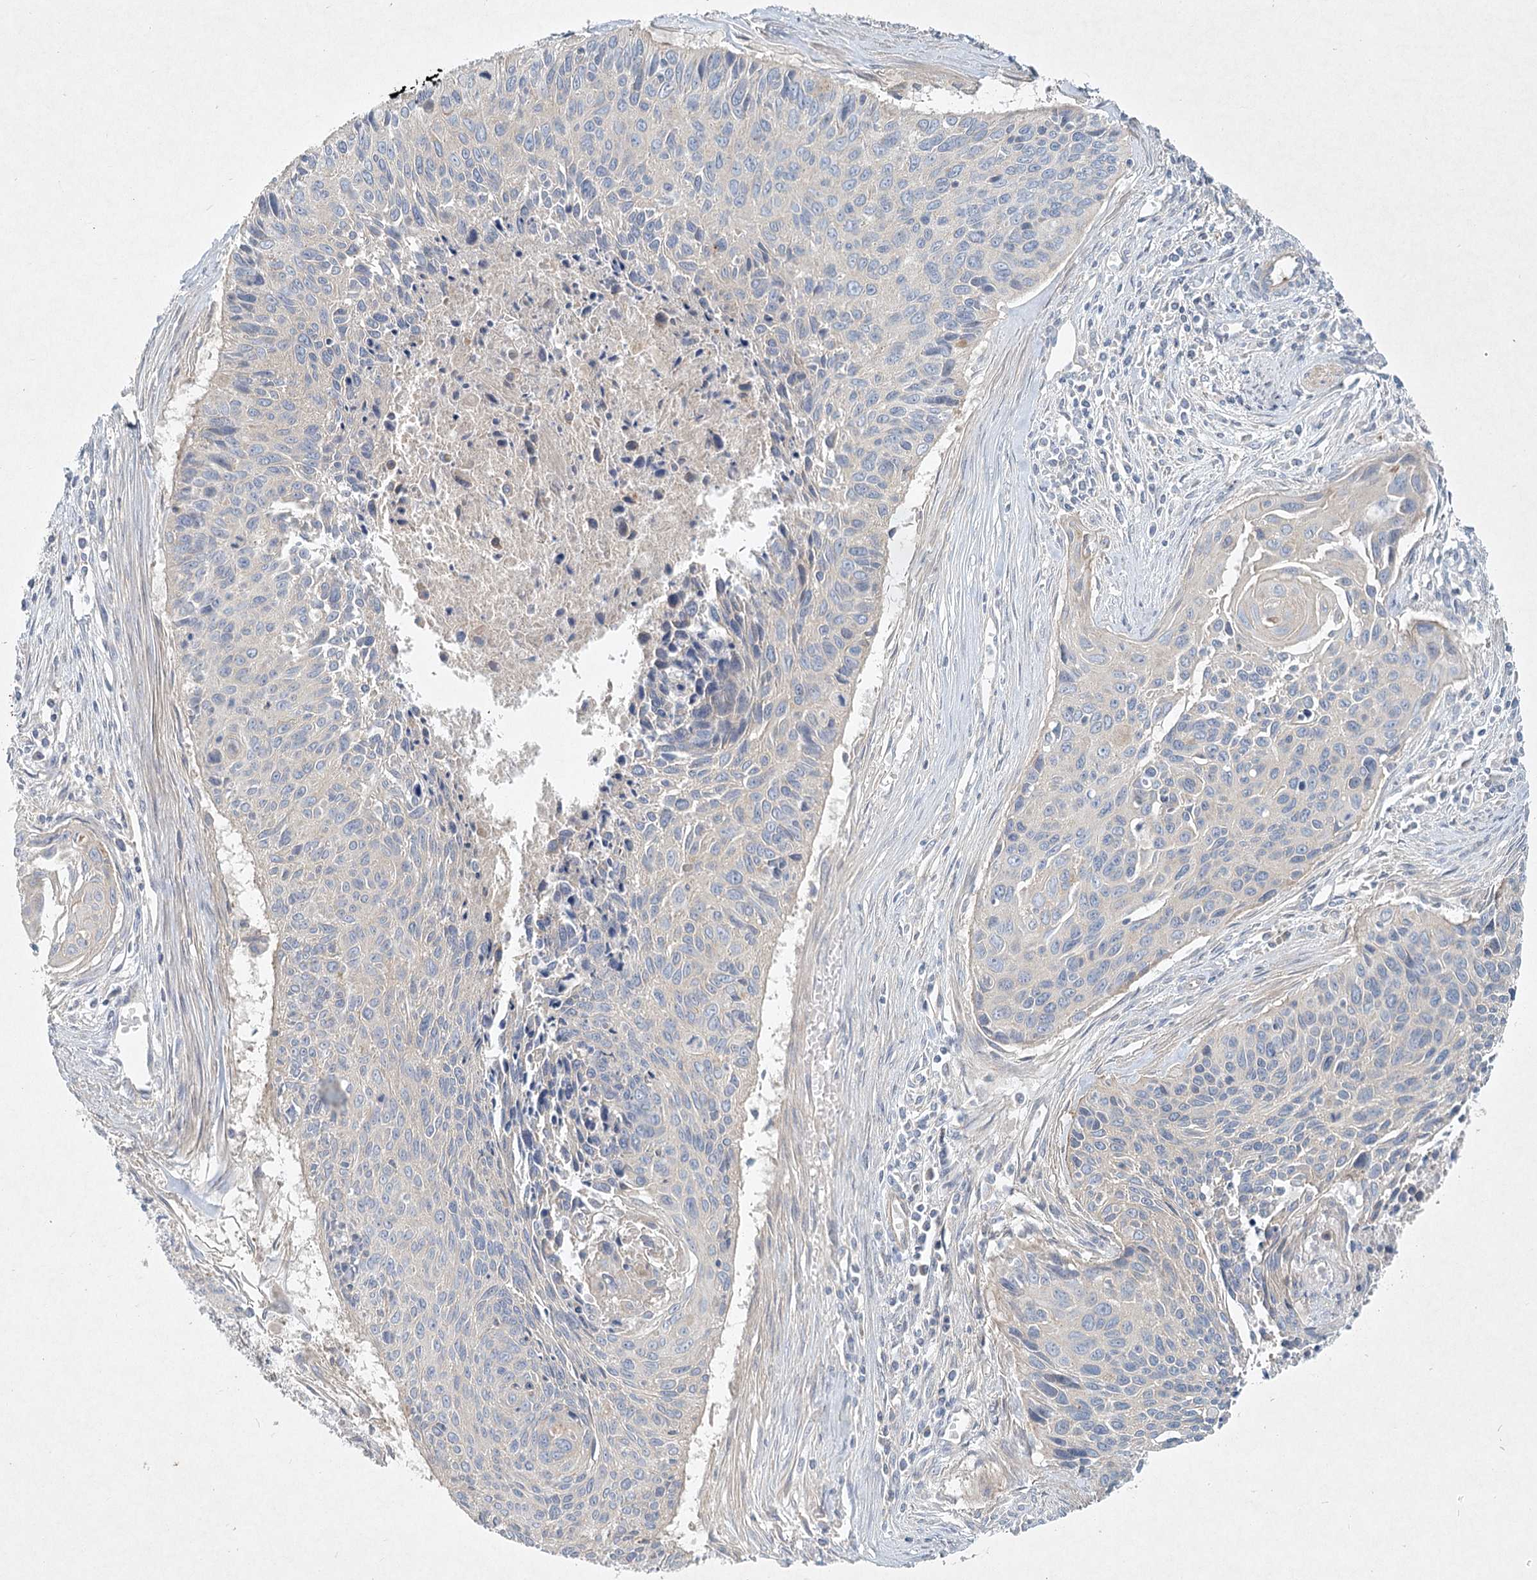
{"staining": {"intensity": "negative", "quantity": "none", "location": "none"}, "tissue": "cervical cancer", "cell_type": "Tumor cells", "image_type": "cancer", "snomed": [{"axis": "morphology", "description": "Squamous cell carcinoma, NOS"}, {"axis": "topography", "description": "Cervix"}], "caption": "Immunohistochemistry (IHC) image of neoplastic tissue: cervical squamous cell carcinoma stained with DAB (3,3'-diaminobenzidine) exhibits no significant protein positivity in tumor cells.", "gene": "DNMBP", "patient": {"sex": "female", "age": 55}}